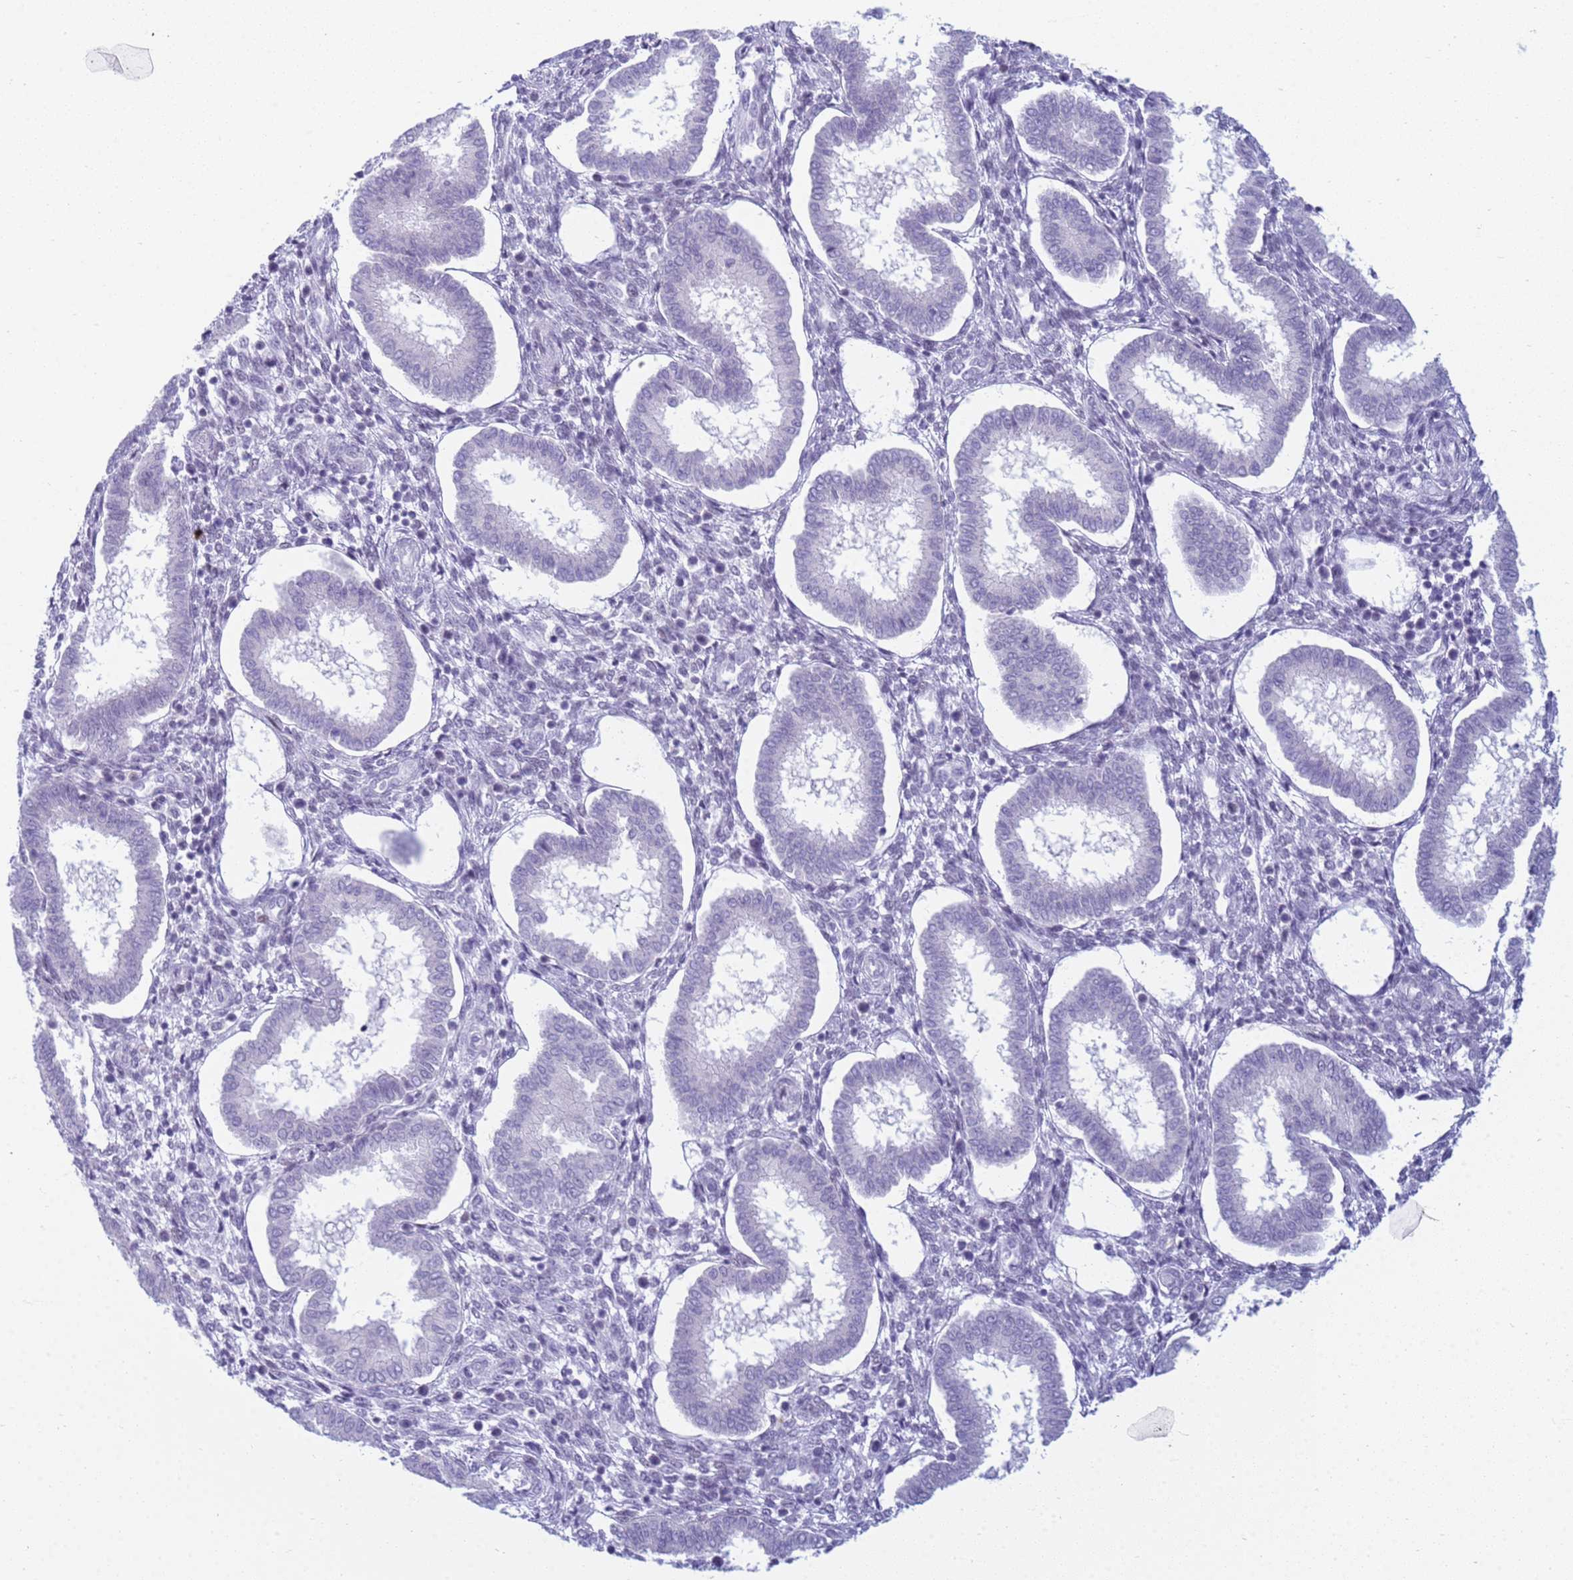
{"staining": {"intensity": "negative", "quantity": "none", "location": "none"}, "tissue": "endometrium", "cell_type": "Cells in endometrial stroma", "image_type": "normal", "snomed": [{"axis": "morphology", "description": "Normal tissue, NOS"}, {"axis": "topography", "description": "Endometrium"}], "caption": "This is a photomicrograph of immunohistochemistry (IHC) staining of normal endometrium, which shows no expression in cells in endometrial stroma.", "gene": "SNX20", "patient": {"sex": "female", "age": 24}}